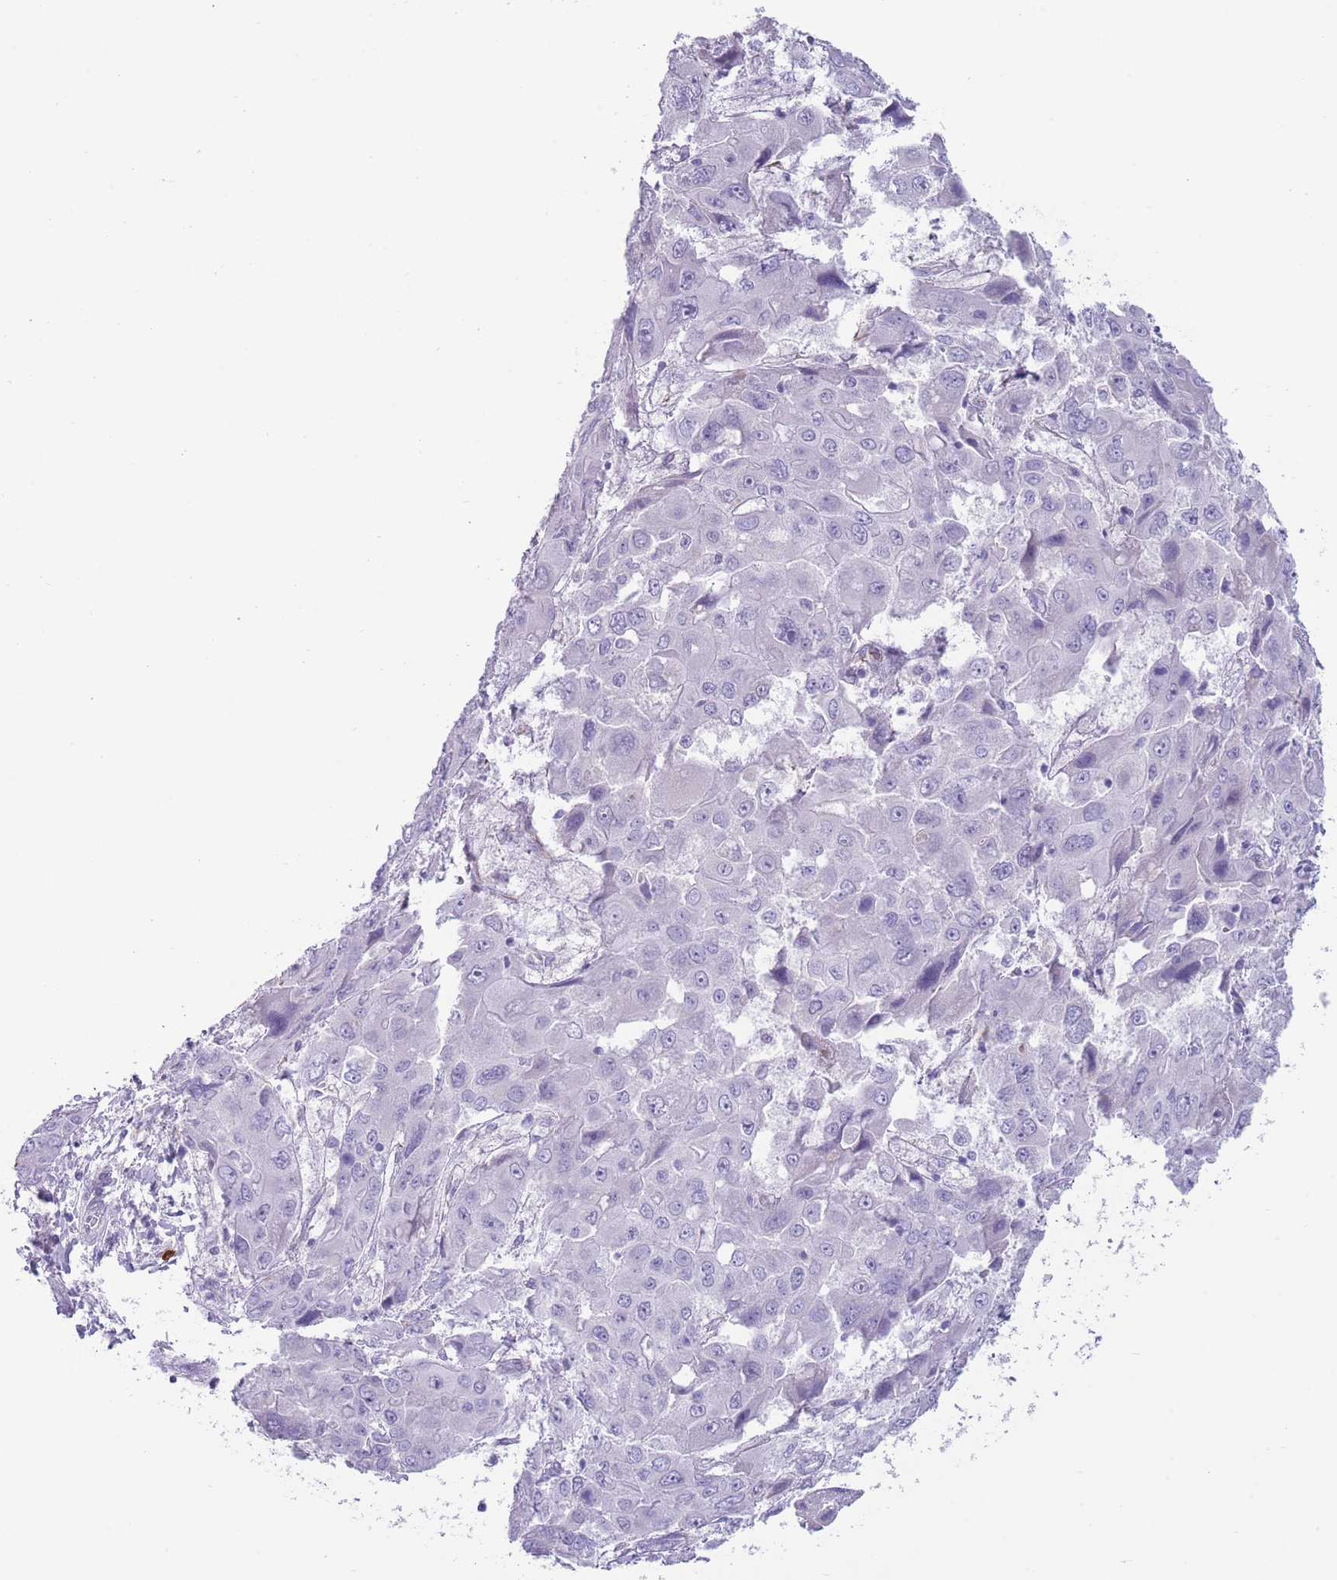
{"staining": {"intensity": "negative", "quantity": "none", "location": "none"}, "tissue": "liver cancer", "cell_type": "Tumor cells", "image_type": "cancer", "snomed": [{"axis": "morphology", "description": "Cholangiocarcinoma"}, {"axis": "topography", "description": "Liver"}], "caption": "The micrograph exhibits no staining of tumor cells in liver cancer (cholangiocarcinoma). (DAB immunohistochemistry (IHC), high magnification).", "gene": "TSGA13", "patient": {"sex": "male", "age": 67}}